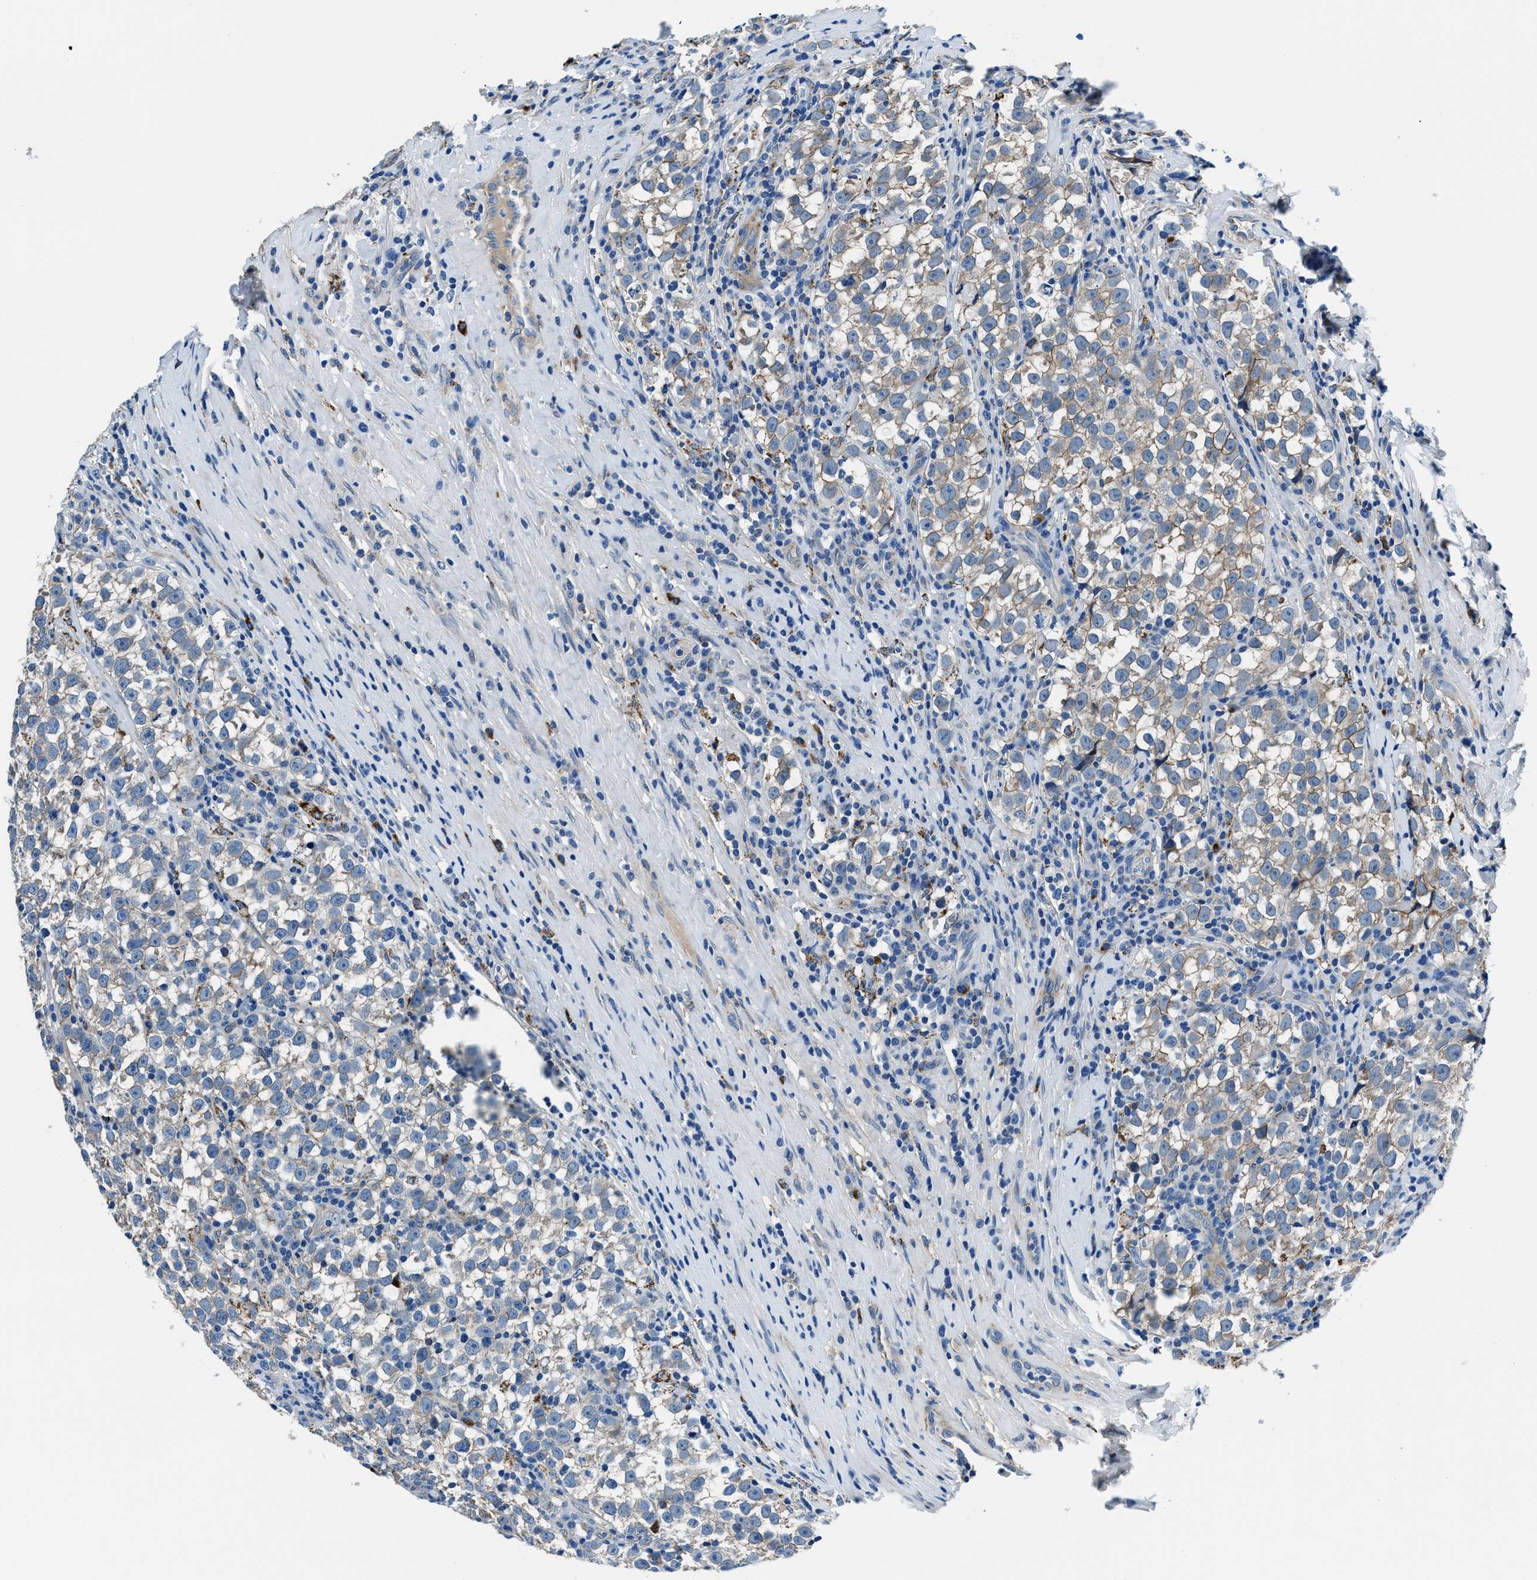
{"staining": {"intensity": "weak", "quantity": "25%-75%", "location": "cytoplasmic/membranous"}, "tissue": "testis cancer", "cell_type": "Tumor cells", "image_type": "cancer", "snomed": [{"axis": "morphology", "description": "Normal tissue, NOS"}, {"axis": "morphology", "description": "Seminoma, NOS"}, {"axis": "topography", "description": "Testis"}], "caption": "Immunohistochemistry (IHC) (DAB (3,3'-diaminobenzidine)) staining of seminoma (testis) shows weak cytoplasmic/membranous protein staining in approximately 25%-75% of tumor cells. Nuclei are stained in blue.", "gene": "PRTFDC1", "patient": {"sex": "male", "age": 43}}